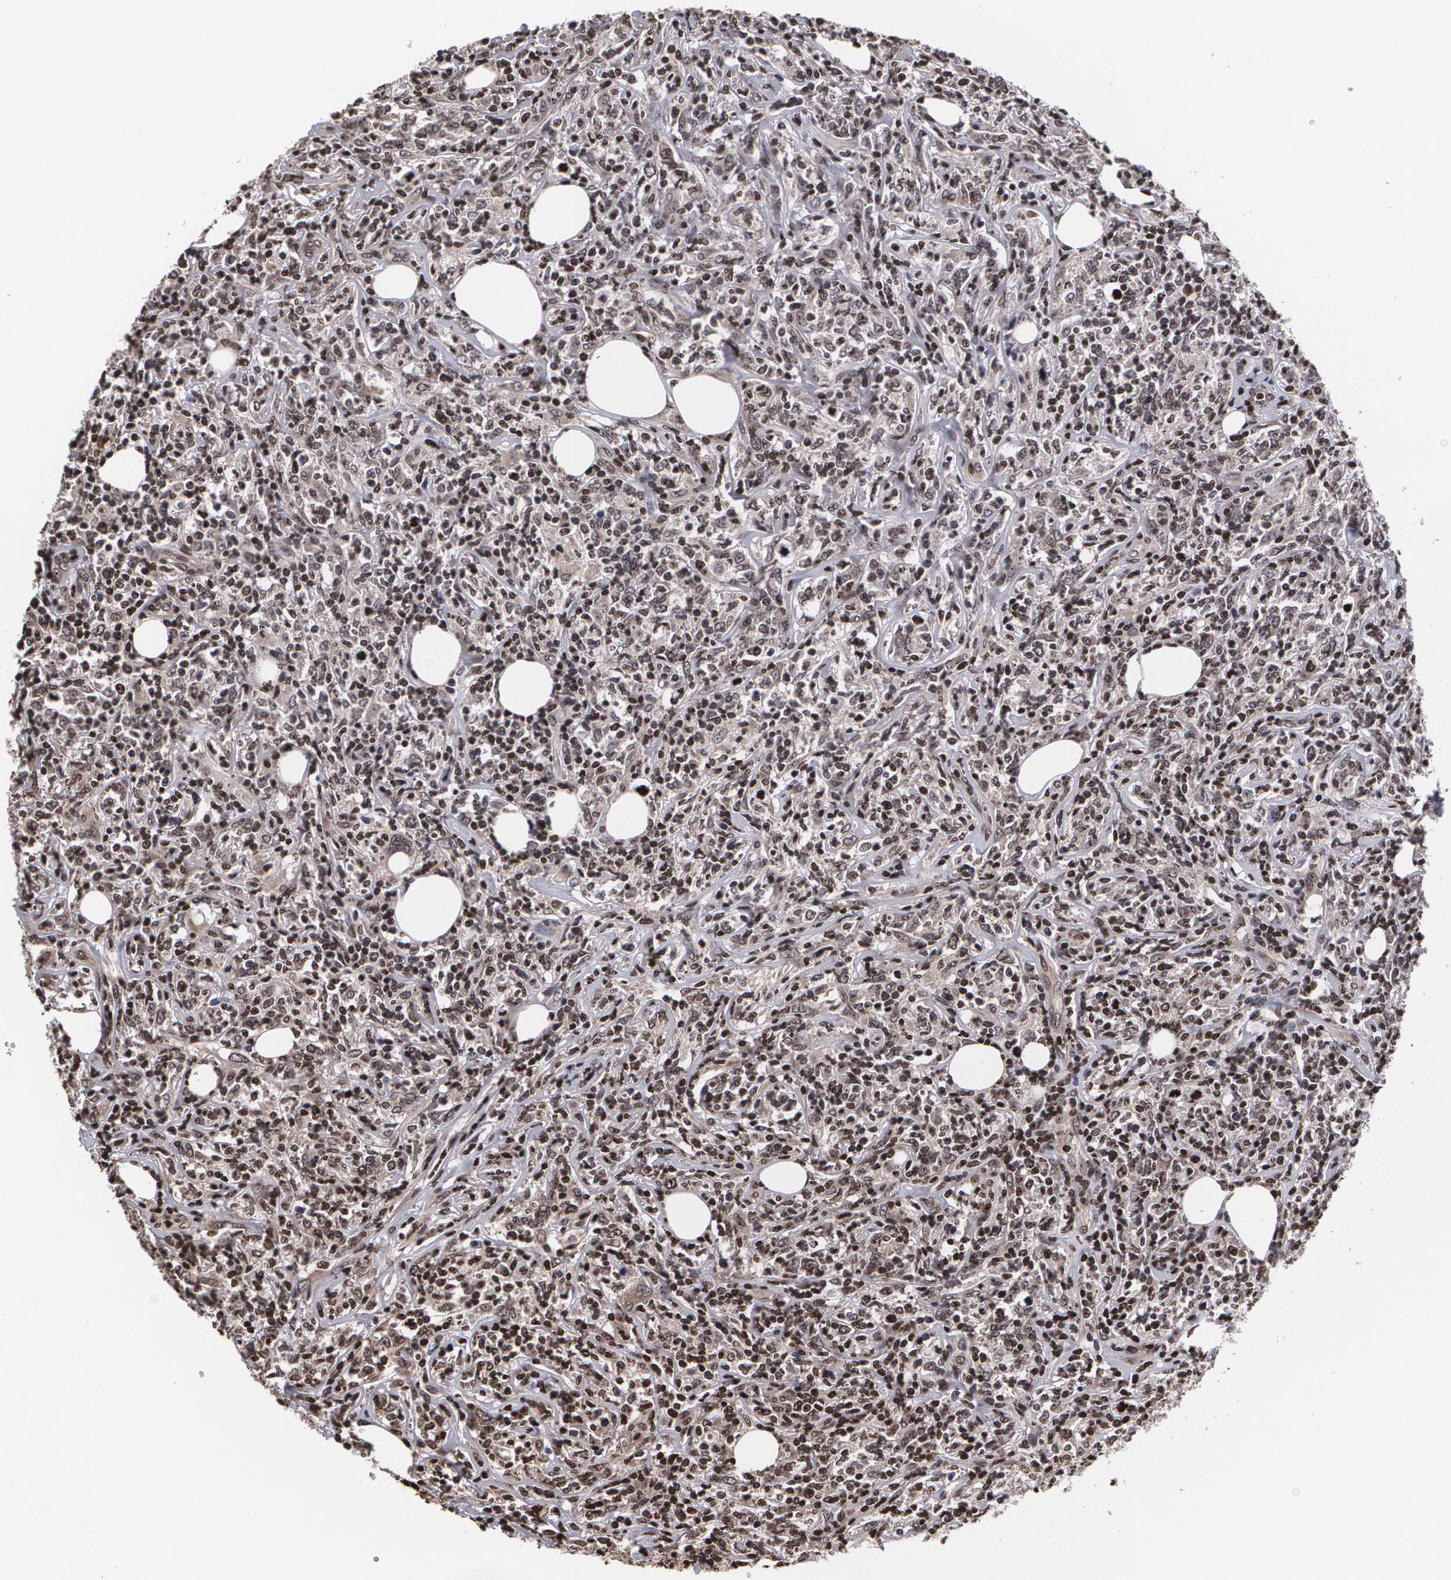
{"staining": {"intensity": "moderate", "quantity": ">75%", "location": "cytoplasmic/membranous,nuclear"}, "tissue": "lymphoma", "cell_type": "Tumor cells", "image_type": "cancer", "snomed": [{"axis": "morphology", "description": "Malignant lymphoma, non-Hodgkin's type, High grade"}, {"axis": "topography", "description": "Lymph node"}], "caption": "There is medium levels of moderate cytoplasmic/membranous and nuclear staining in tumor cells of lymphoma, as demonstrated by immunohistochemical staining (brown color).", "gene": "MVP", "patient": {"sex": "female", "age": 84}}